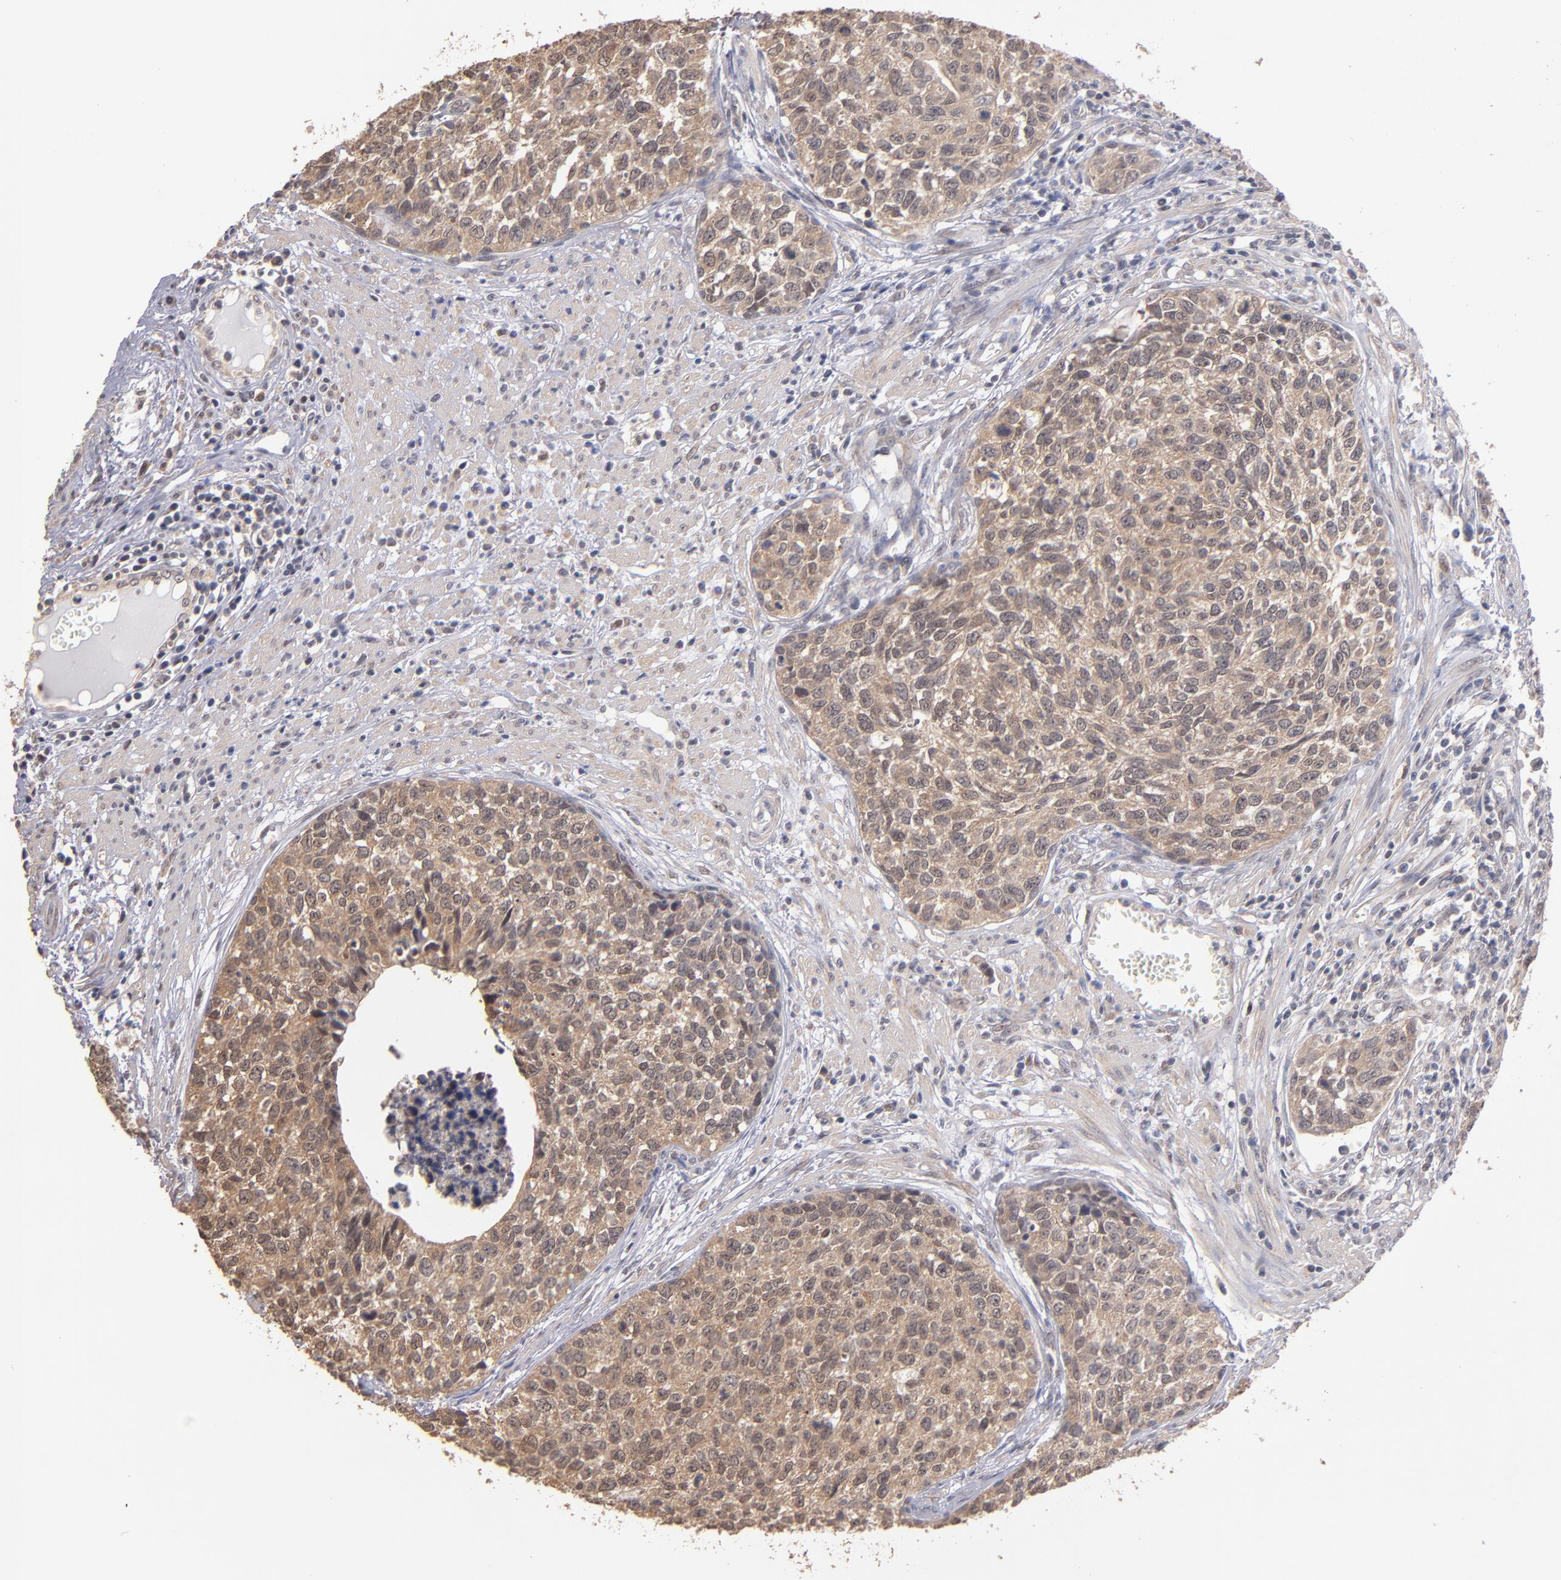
{"staining": {"intensity": "weak", "quantity": ">75%", "location": "cytoplasmic/membranous"}, "tissue": "urothelial cancer", "cell_type": "Tumor cells", "image_type": "cancer", "snomed": [{"axis": "morphology", "description": "Urothelial carcinoma, High grade"}, {"axis": "topography", "description": "Urinary bladder"}], "caption": "Immunohistochemistry of urothelial cancer shows low levels of weak cytoplasmic/membranous positivity in about >75% of tumor cells. (DAB IHC, brown staining for protein, blue staining for nuclei).", "gene": "PSMD10", "patient": {"sex": "male", "age": 81}}